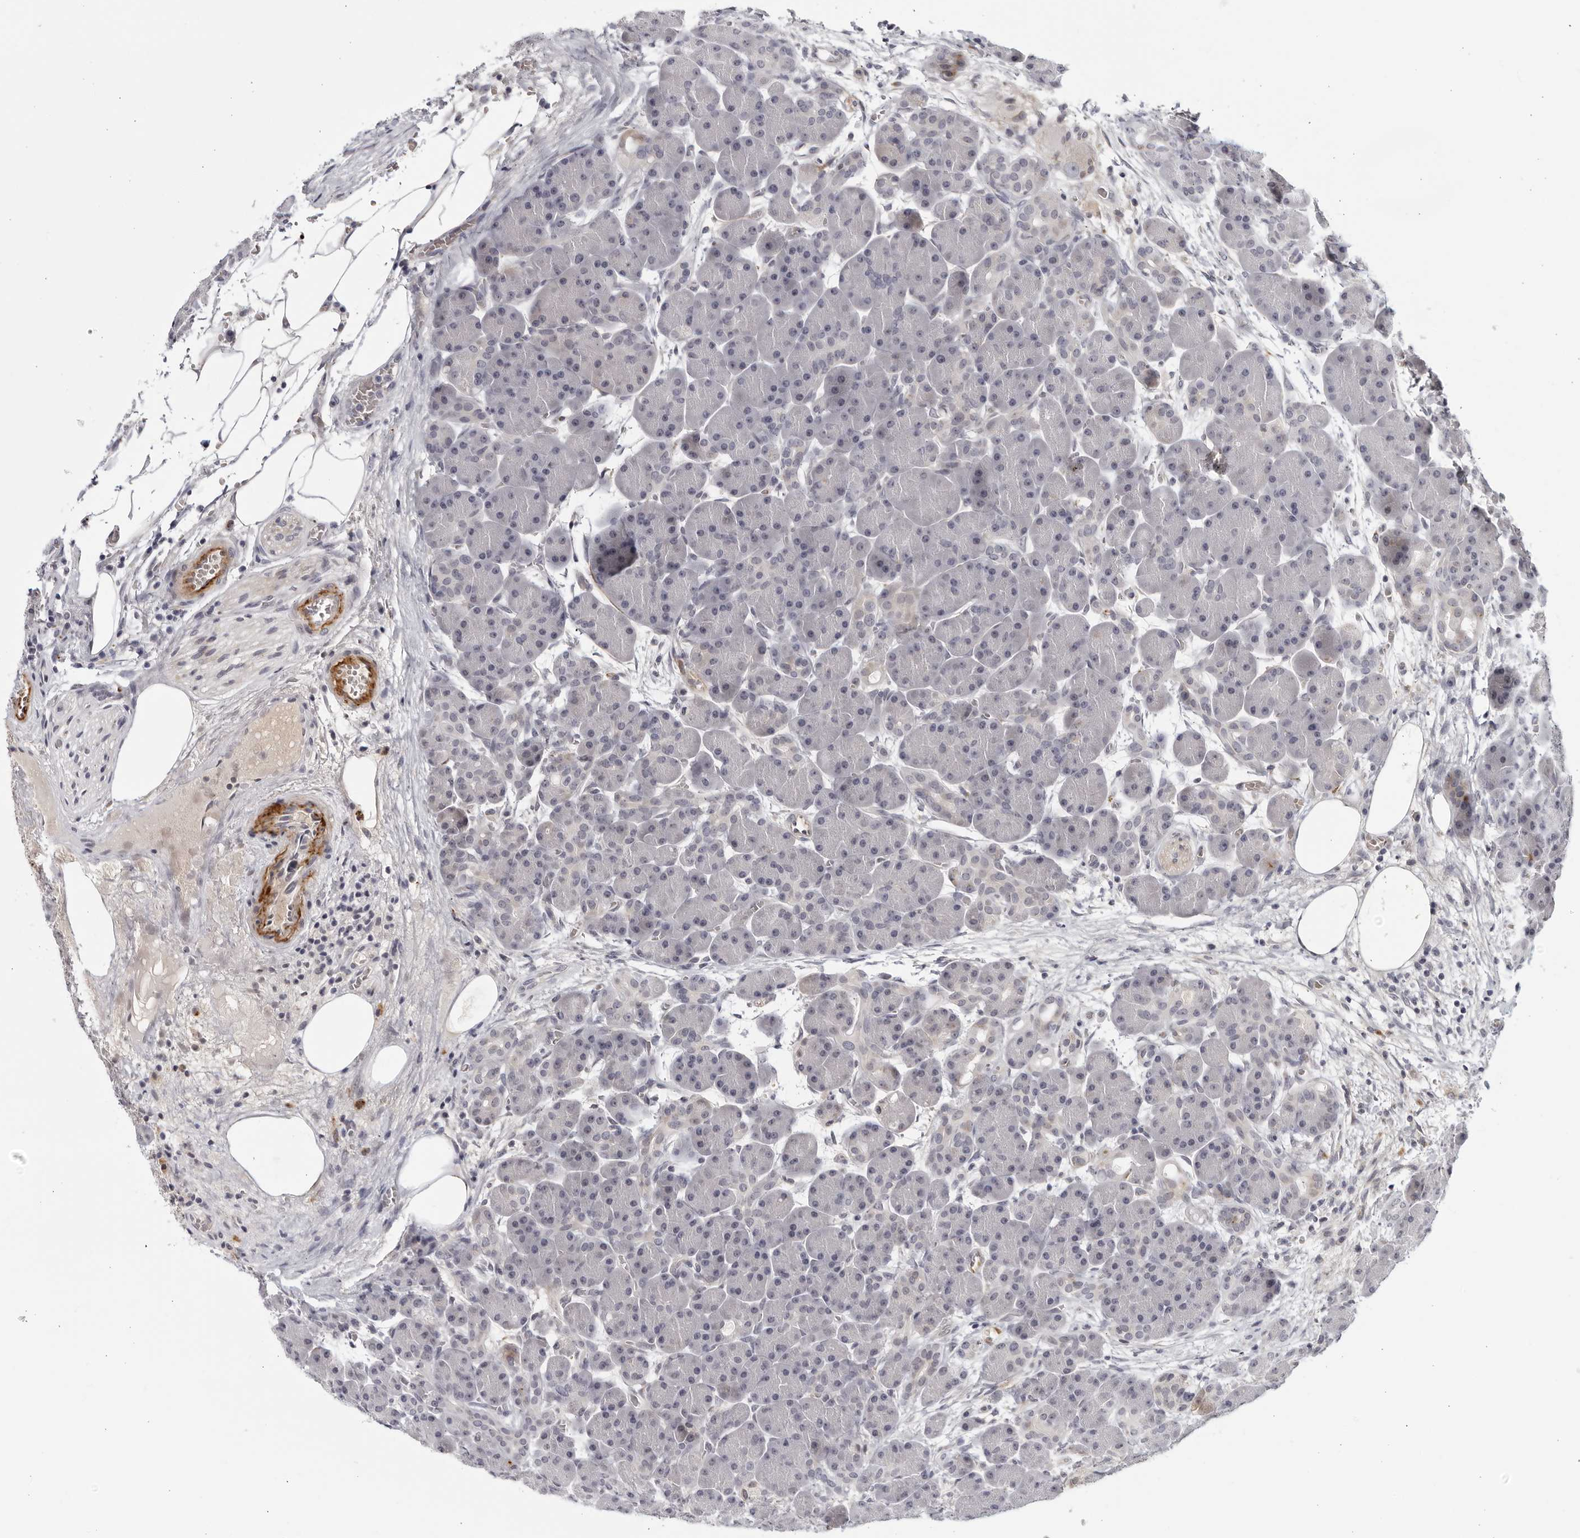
{"staining": {"intensity": "negative", "quantity": "none", "location": "none"}, "tissue": "pancreas", "cell_type": "Exocrine glandular cells", "image_type": "normal", "snomed": [{"axis": "morphology", "description": "Normal tissue, NOS"}, {"axis": "topography", "description": "Pancreas"}], "caption": "The histopathology image reveals no significant staining in exocrine glandular cells of pancreas. (Stains: DAB IHC with hematoxylin counter stain, Microscopy: brightfield microscopy at high magnification).", "gene": "STRADB", "patient": {"sex": "male", "age": 63}}